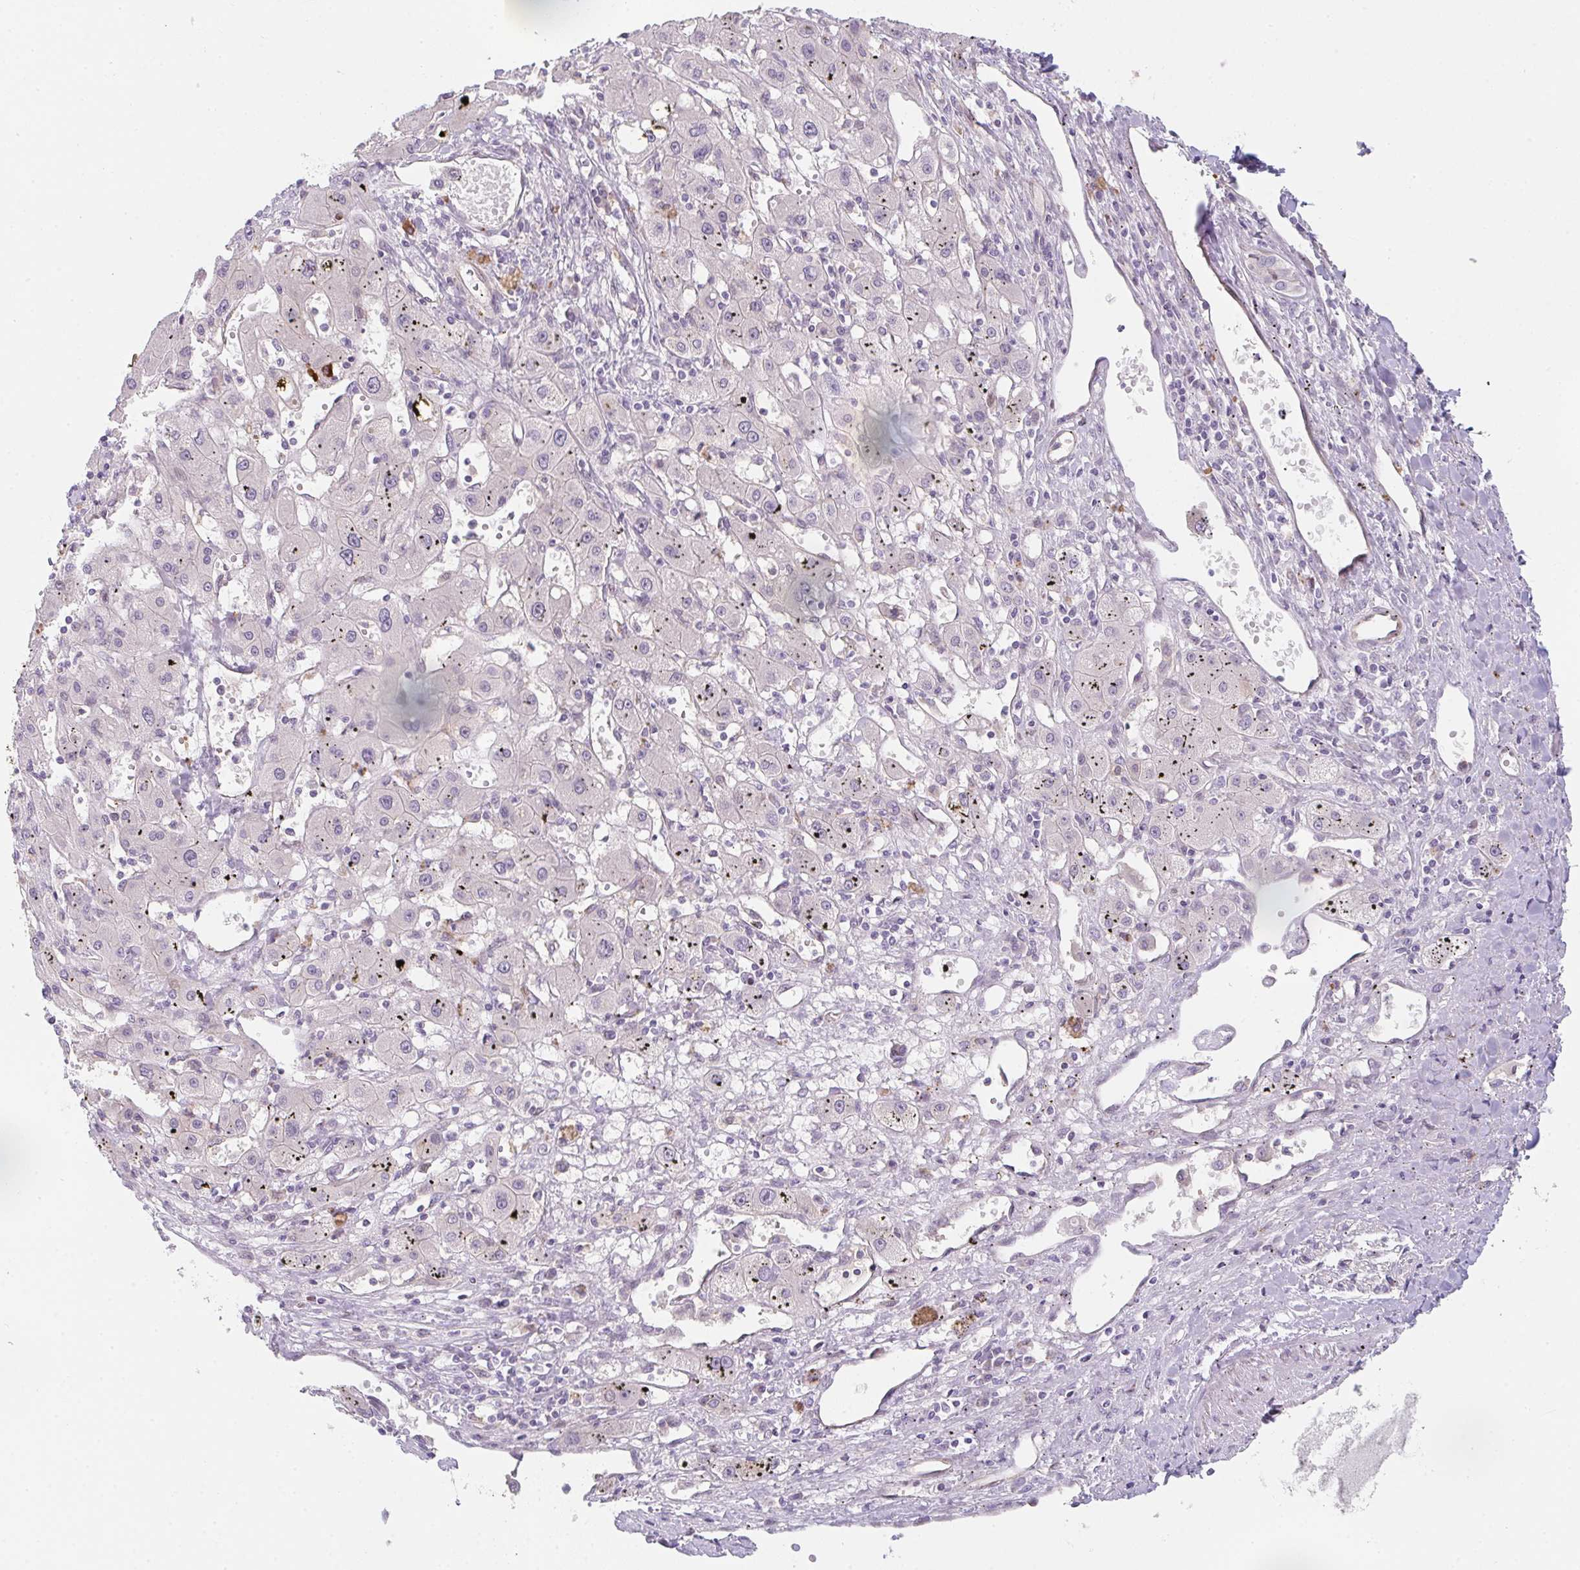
{"staining": {"intensity": "negative", "quantity": "none", "location": "none"}, "tissue": "liver cancer", "cell_type": "Tumor cells", "image_type": "cancer", "snomed": [{"axis": "morphology", "description": "Carcinoma, Hepatocellular, NOS"}, {"axis": "topography", "description": "Liver"}], "caption": "High magnification brightfield microscopy of liver hepatocellular carcinoma stained with DAB (3,3'-diaminobenzidine) (brown) and counterstained with hematoxylin (blue): tumor cells show no significant positivity. (Stains: DAB immunohistochemistry with hematoxylin counter stain, Microscopy: brightfield microscopy at high magnification).", "gene": "TNFRSF10A", "patient": {"sex": "male", "age": 72}}